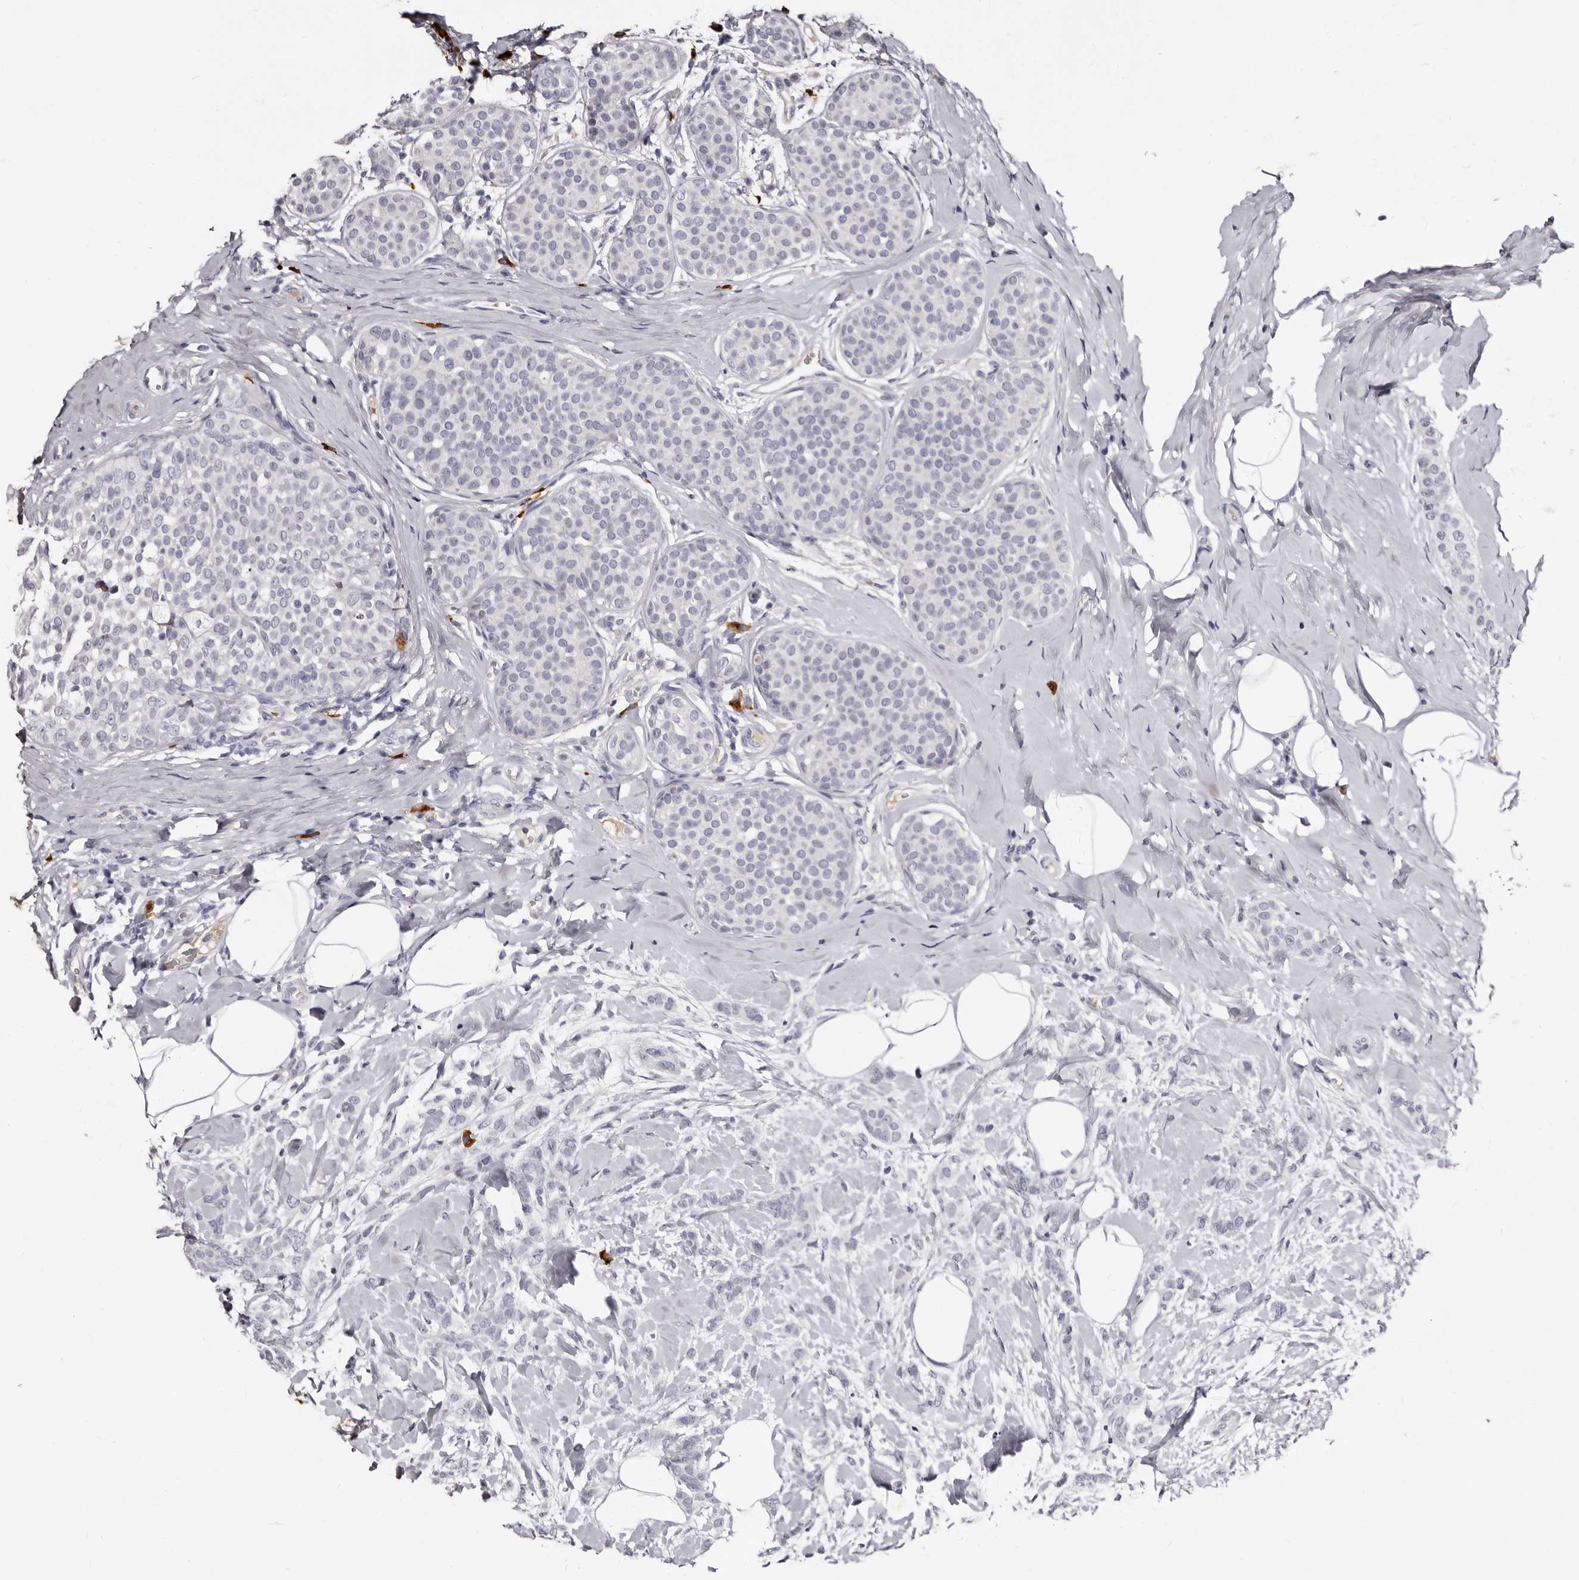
{"staining": {"intensity": "negative", "quantity": "none", "location": "none"}, "tissue": "breast cancer", "cell_type": "Tumor cells", "image_type": "cancer", "snomed": [{"axis": "morphology", "description": "Lobular carcinoma, in situ"}, {"axis": "morphology", "description": "Lobular carcinoma"}, {"axis": "topography", "description": "Breast"}], "caption": "Breast cancer stained for a protein using immunohistochemistry (IHC) exhibits no staining tumor cells.", "gene": "TBC1D22B", "patient": {"sex": "female", "age": 41}}